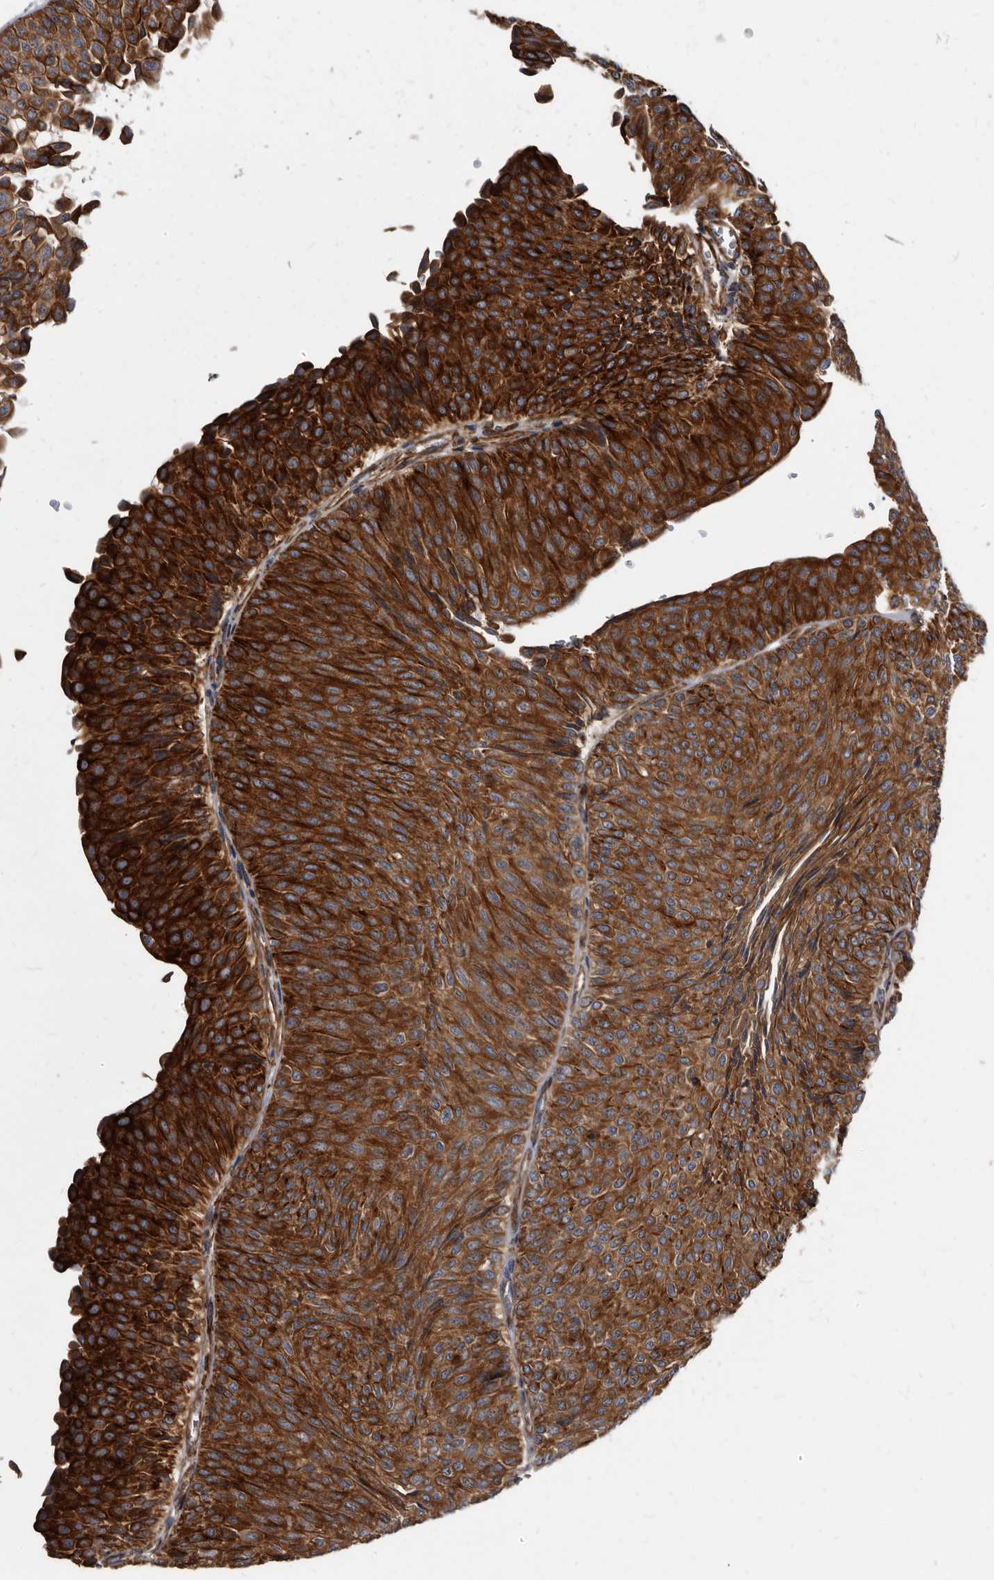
{"staining": {"intensity": "strong", "quantity": ">75%", "location": "cytoplasmic/membranous"}, "tissue": "urothelial cancer", "cell_type": "Tumor cells", "image_type": "cancer", "snomed": [{"axis": "morphology", "description": "Urothelial carcinoma, Low grade"}, {"axis": "topography", "description": "Urinary bladder"}], "caption": "Immunohistochemistry of urothelial cancer demonstrates high levels of strong cytoplasmic/membranous expression in approximately >75% of tumor cells.", "gene": "KCTD20", "patient": {"sex": "male", "age": 78}}